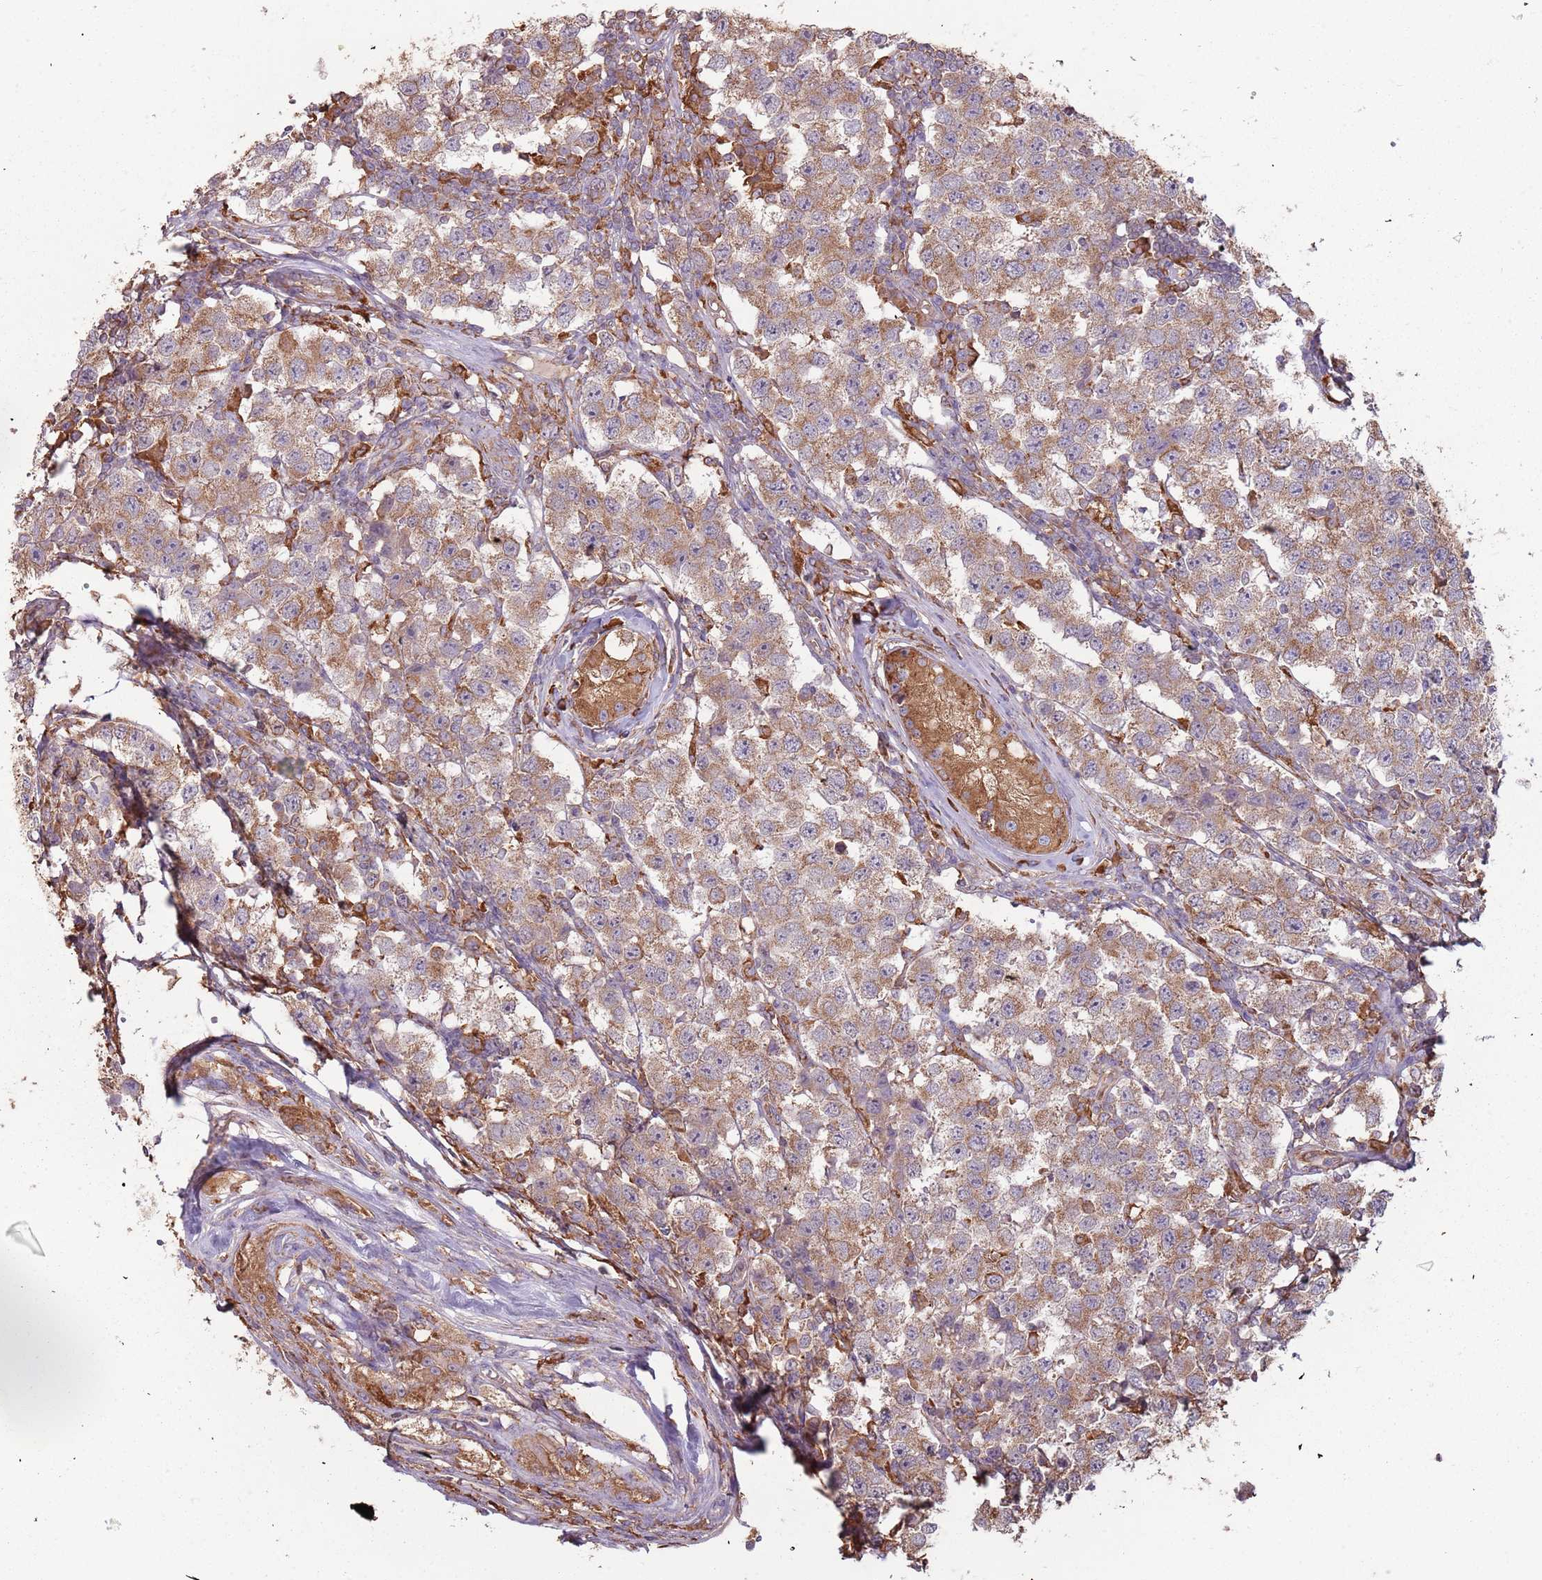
{"staining": {"intensity": "moderate", "quantity": ">75%", "location": "cytoplasmic/membranous"}, "tissue": "testis cancer", "cell_type": "Tumor cells", "image_type": "cancer", "snomed": [{"axis": "morphology", "description": "Seminoma, NOS"}, {"axis": "topography", "description": "Testis"}], "caption": "IHC (DAB (3,3'-diaminobenzidine)) staining of human testis cancer (seminoma) exhibits moderate cytoplasmic/membranous protein expression in about >75% of tumor cells.", "gene": "ATOSB", "patient": {"sex": "male", "age": 34}}